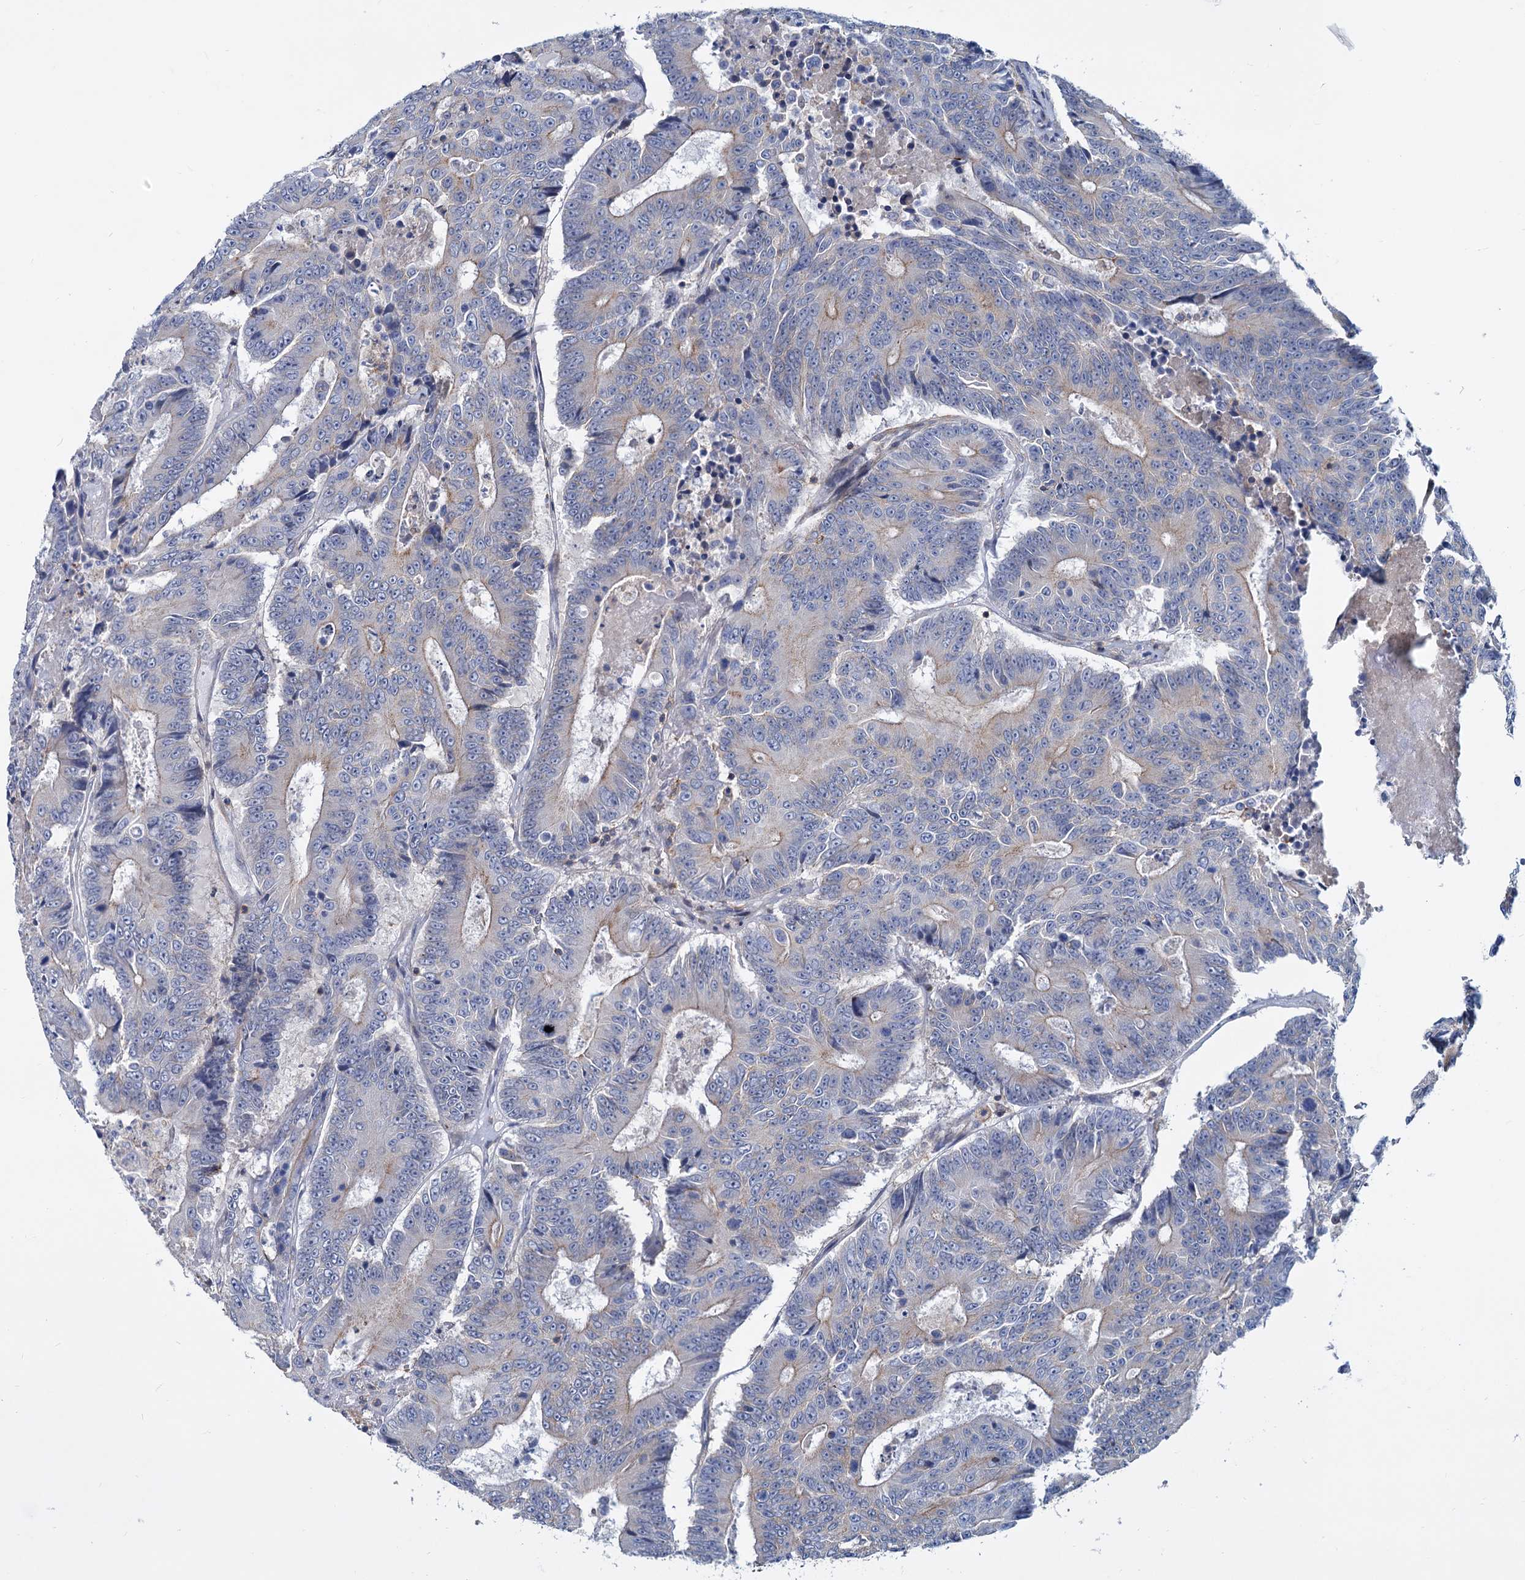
{"staining": {"intensity": "weak", "quantity": "<25%", "location": "cytoplasmic/membranous"}, "tissue": "colorectal cancer", "cell_type": "Tumor cells", "image_type": "cancer", "snomed": [{"axis": "morphology", "description": "Adenocarcinoma, NOS"}, {"axis": "topography", "description": "Colon"}], "caption": "An image of colorectal cancer stained for a protein shows no brown staining in tumor cells. (Brightfield microscopy of DAB (3,3'-diaminobenzidine) IHC at high magnification).", "gene": "LRCH4", "patient": {"sex": "male", "age": 83}}